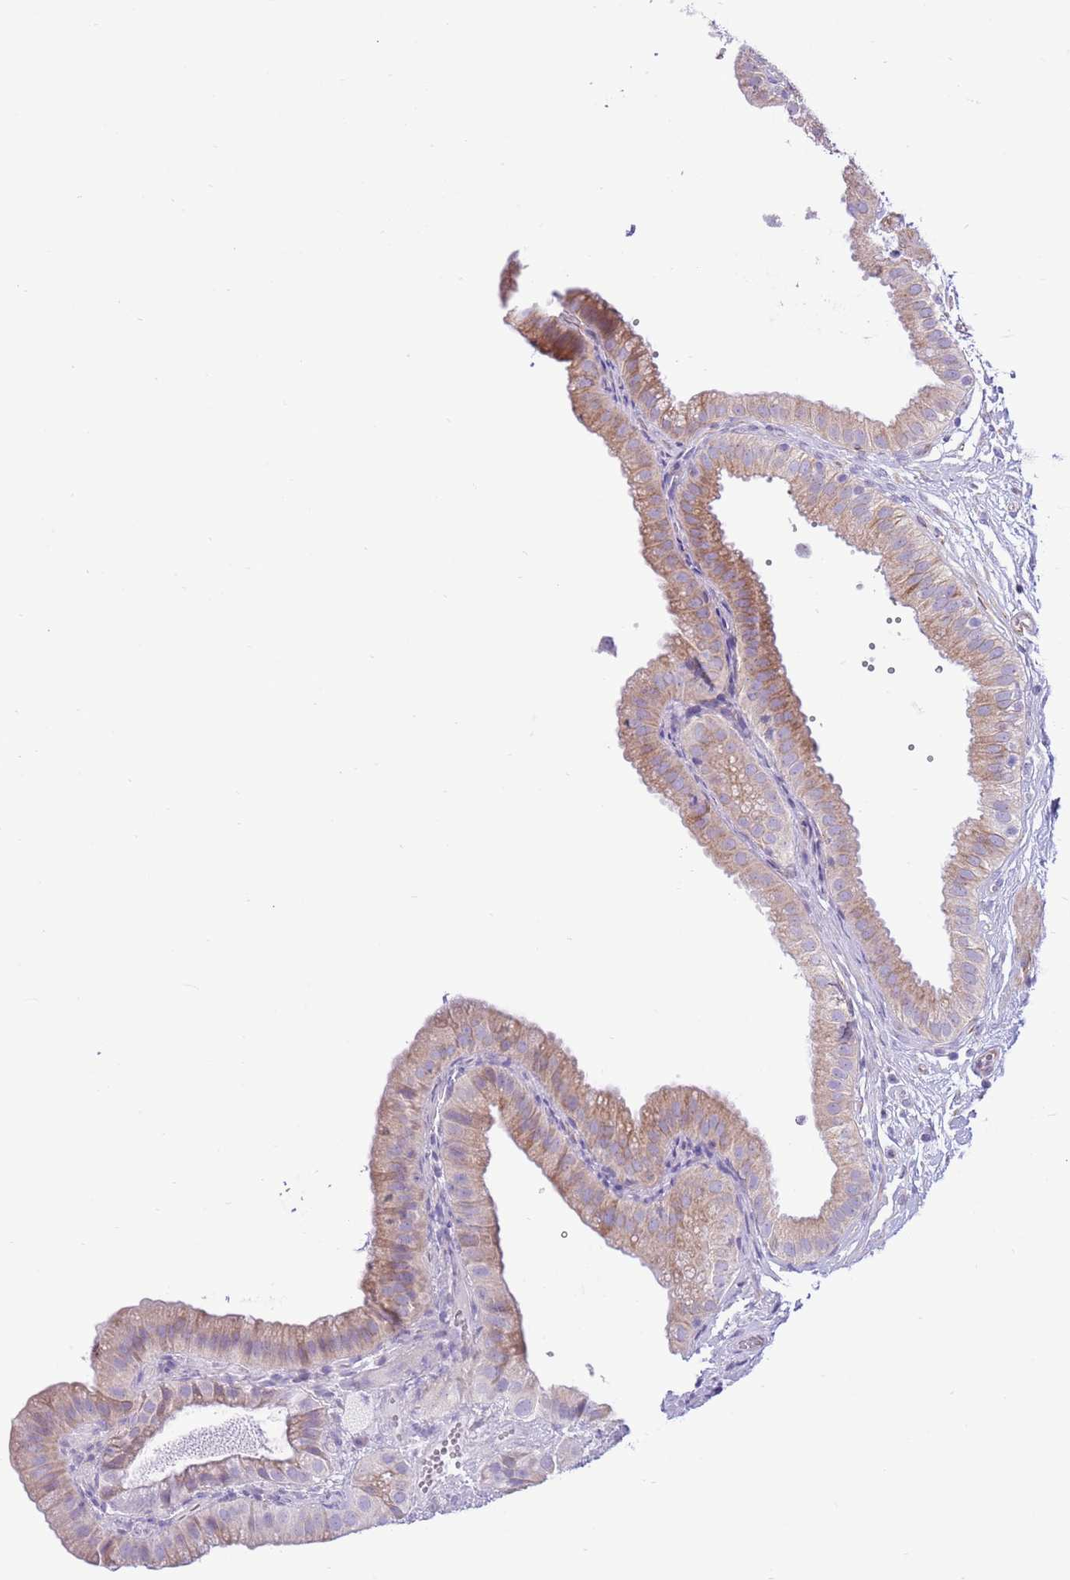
{"staining": {"intensity": "moderate", "quantity": "25%-75%", "location": "cytoplasmic/membranous"}, "tissue": "gallbladder", "cell_type": "Glandular cells", "image_type": "normal", "snomed": [{"axis": "morphology", "description": "Normal tissue, NOS"}, {"axis": "topography", "description": "Gallbladder"}], "caption": "A micrograph of gallbladder stained for a protein reveals moderate cytoplasmic/membranous brown staining in glandular cells.", "gene": "ZC4H2", "patient": {"sex": "female", "age": 61}}